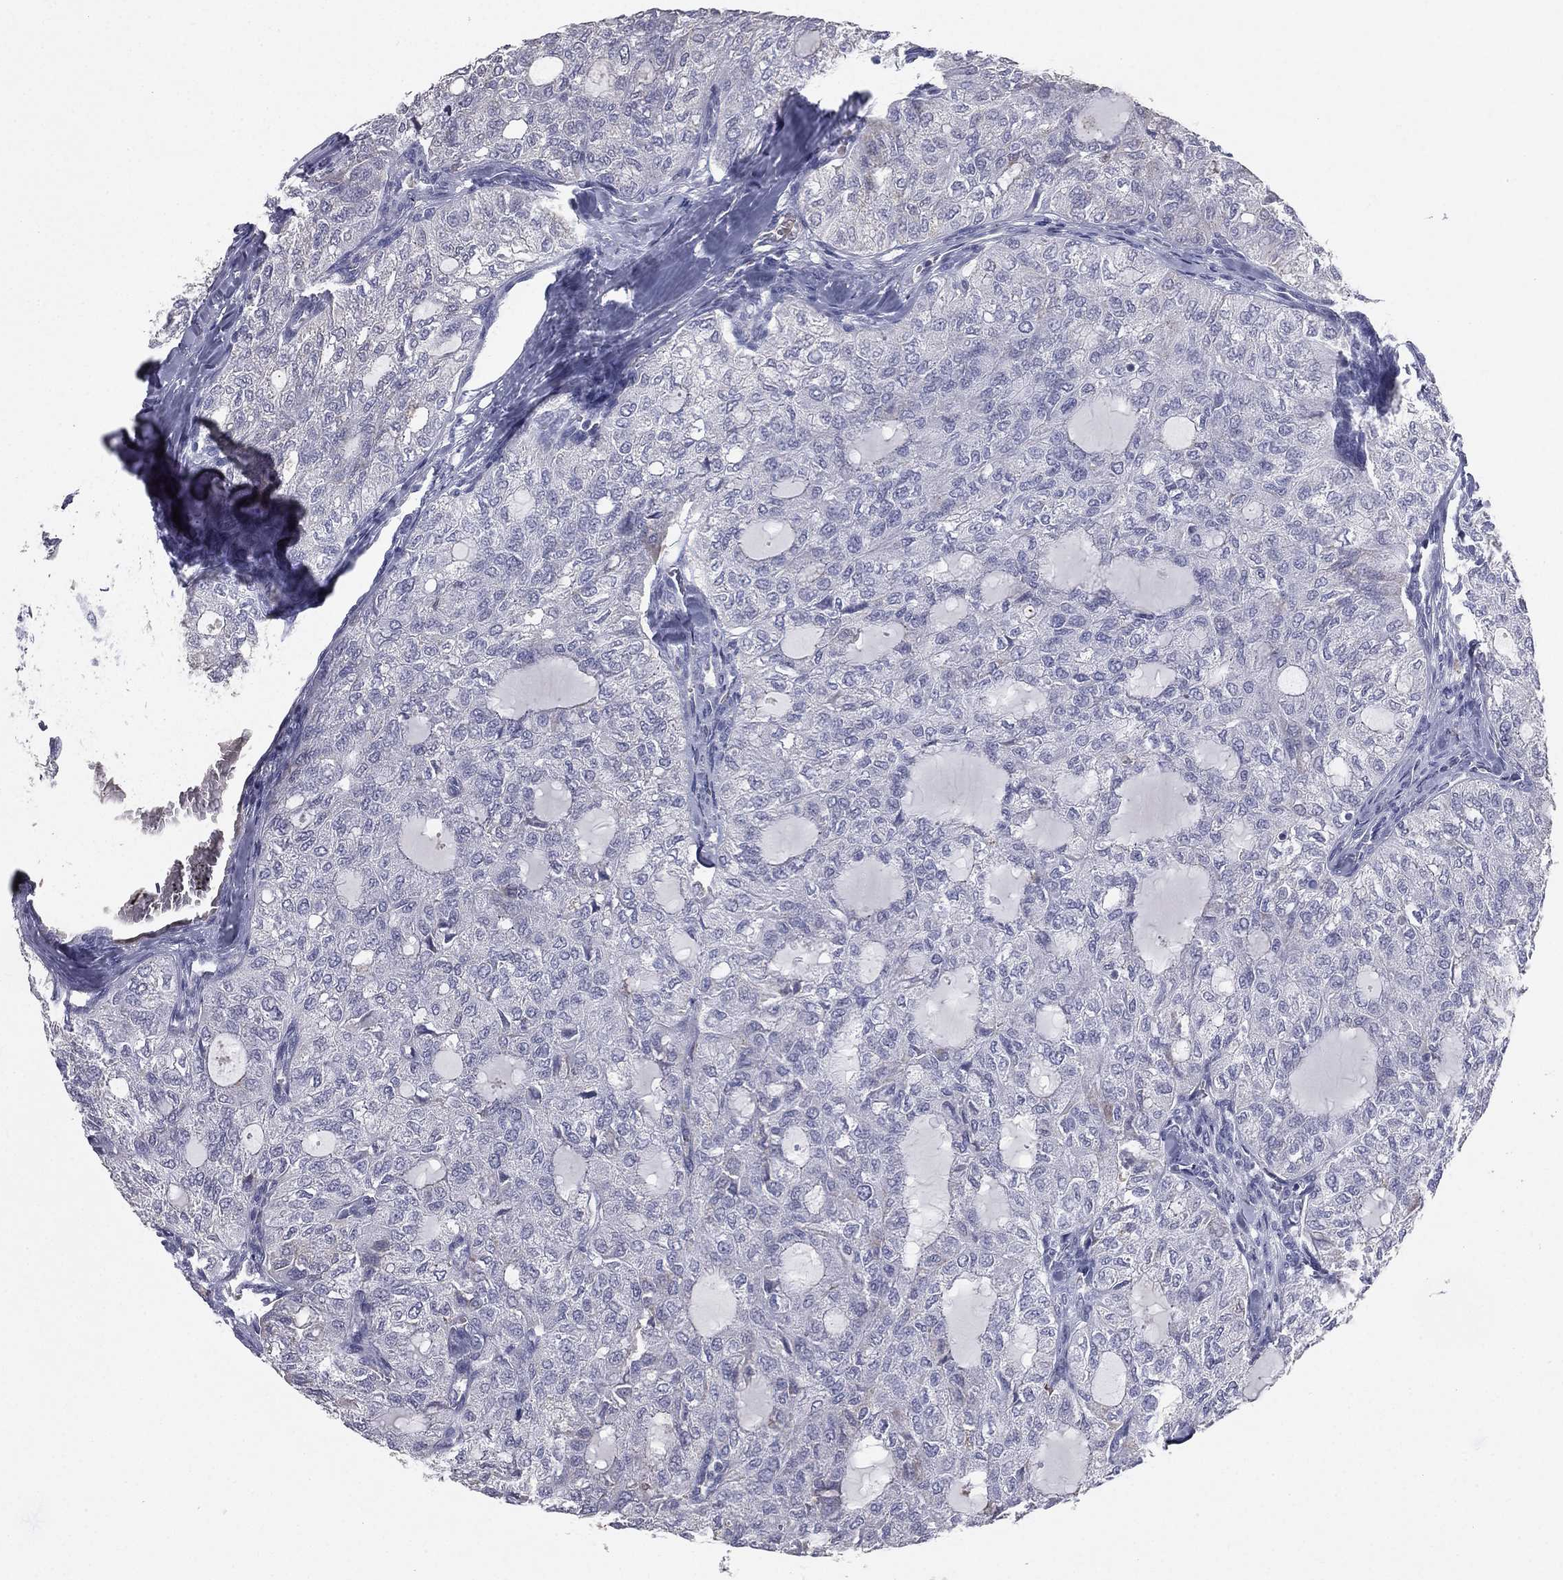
{"staining": {"intensity": "negative", "quantity": "none", "location": "none"}, "tissue": "thyroid cancer", "cell_type": "Tumor cells", "image_type": "cancer", "snomed": [{"axis": "morphology", "description": "Follicular adenoma carcinoma, NOS"}, {"axis": "topography", "description": "Thyroid gland"}], "caption": "The IHC image has no significant expression in tumor cells of thyroid follicular adenoma carcinoma tissue. Nuclei are stained in blue.", "gene": "ESX1", "patient": {"sex": "male", "age": 75}}